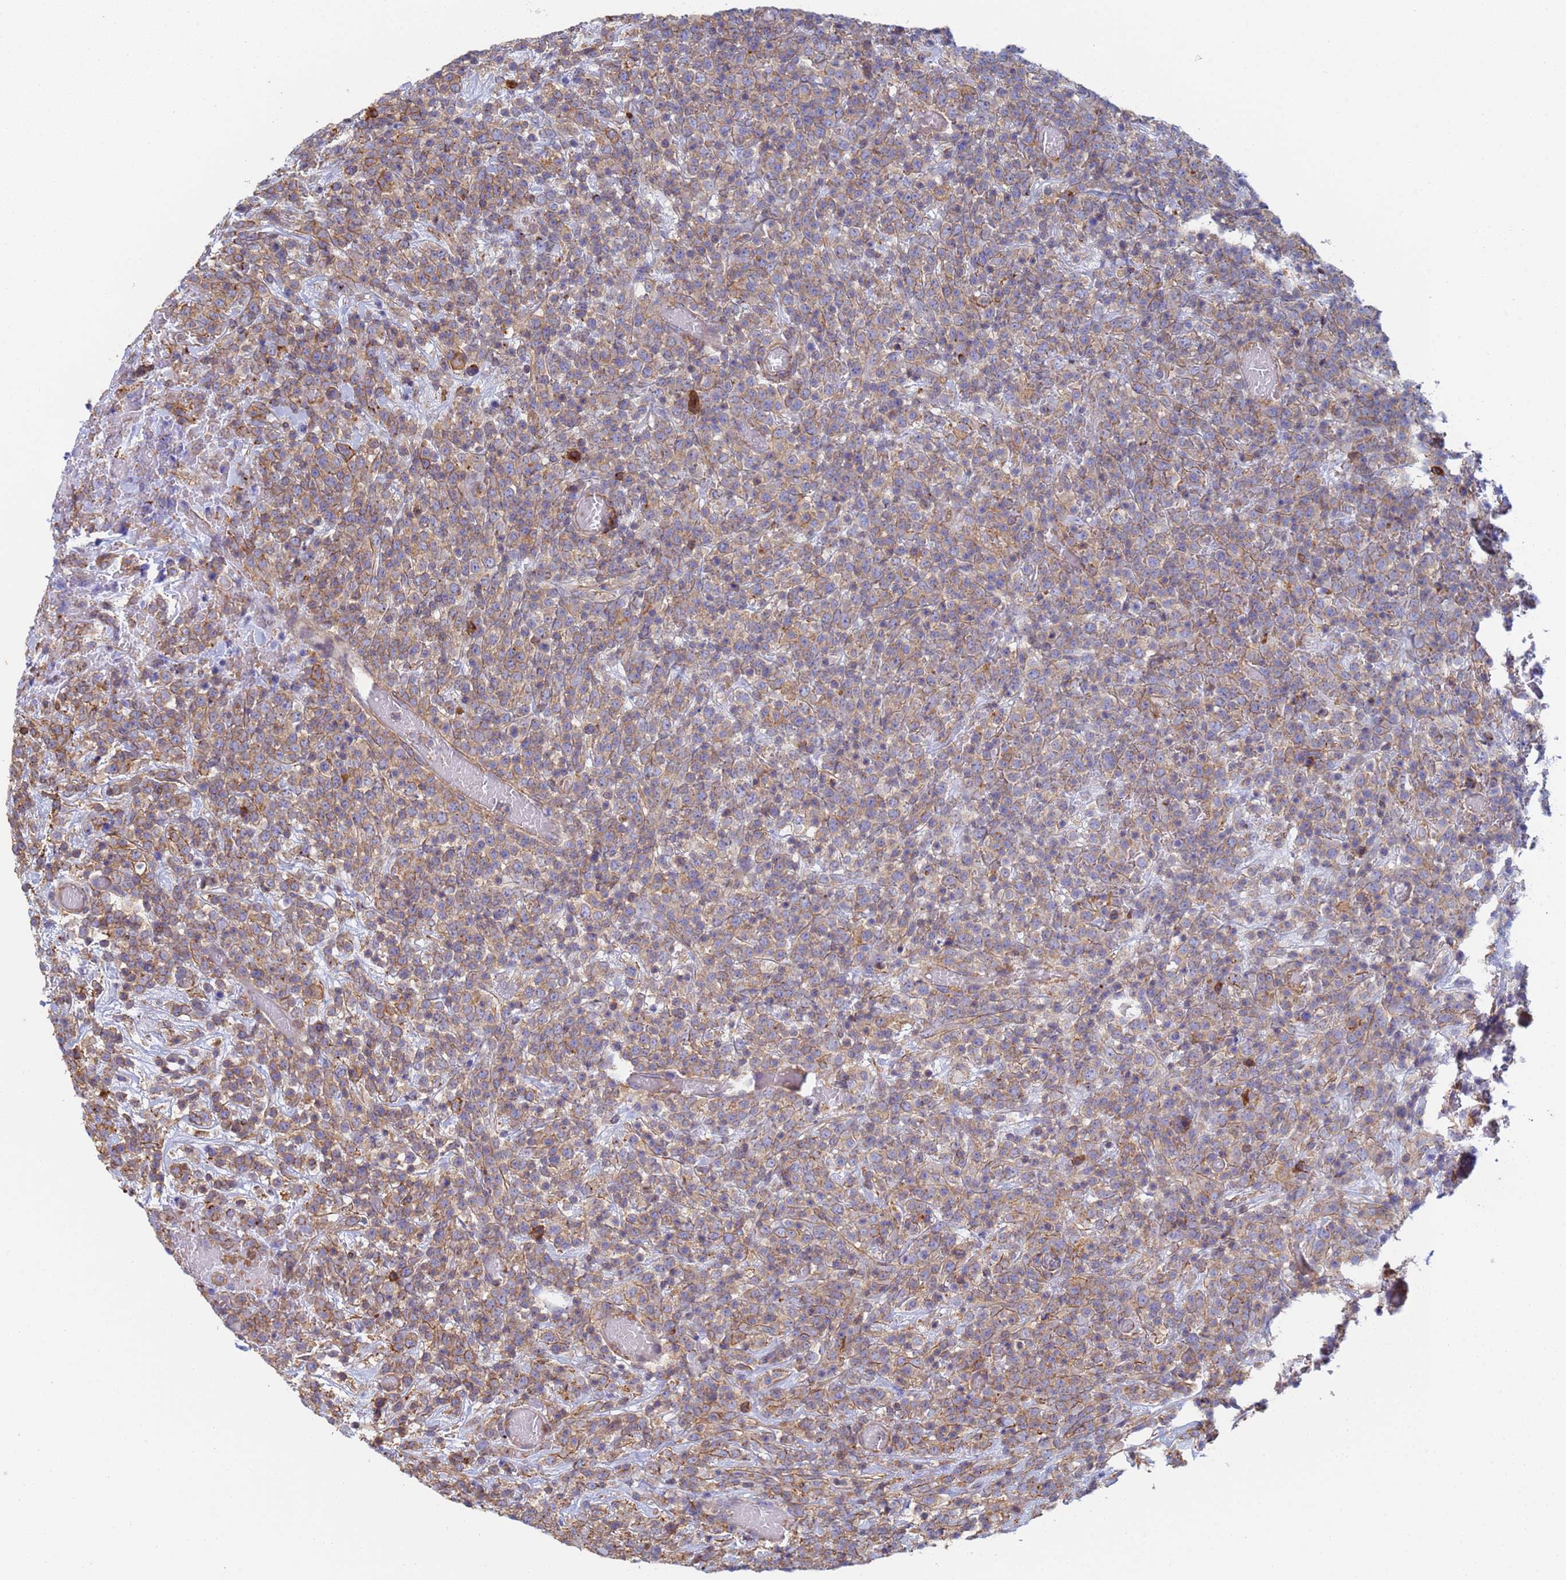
{"staining": {"intensity": "weak", "quantity": "25%-75%", "location": "cytoplasmic/membranous"}, "tissue": "lymphoma", "cell_type": "Tumor cells", "image_type": "cancer", "snomed": [{"axis": "morphology", "description": "Malignant lymphoma, non-Hodgkin's type, High grade"}, {"axis": "topography", "description": "Colon"}], "caption": "Immunohistochemistry (IHC) of lymphoma displays low levels of weak cytoplasmic/membranous expression in about 25%-75% of tumor cells.", "gene": "ZNG1B", "patient": {"sex": "female", "age": 53}}